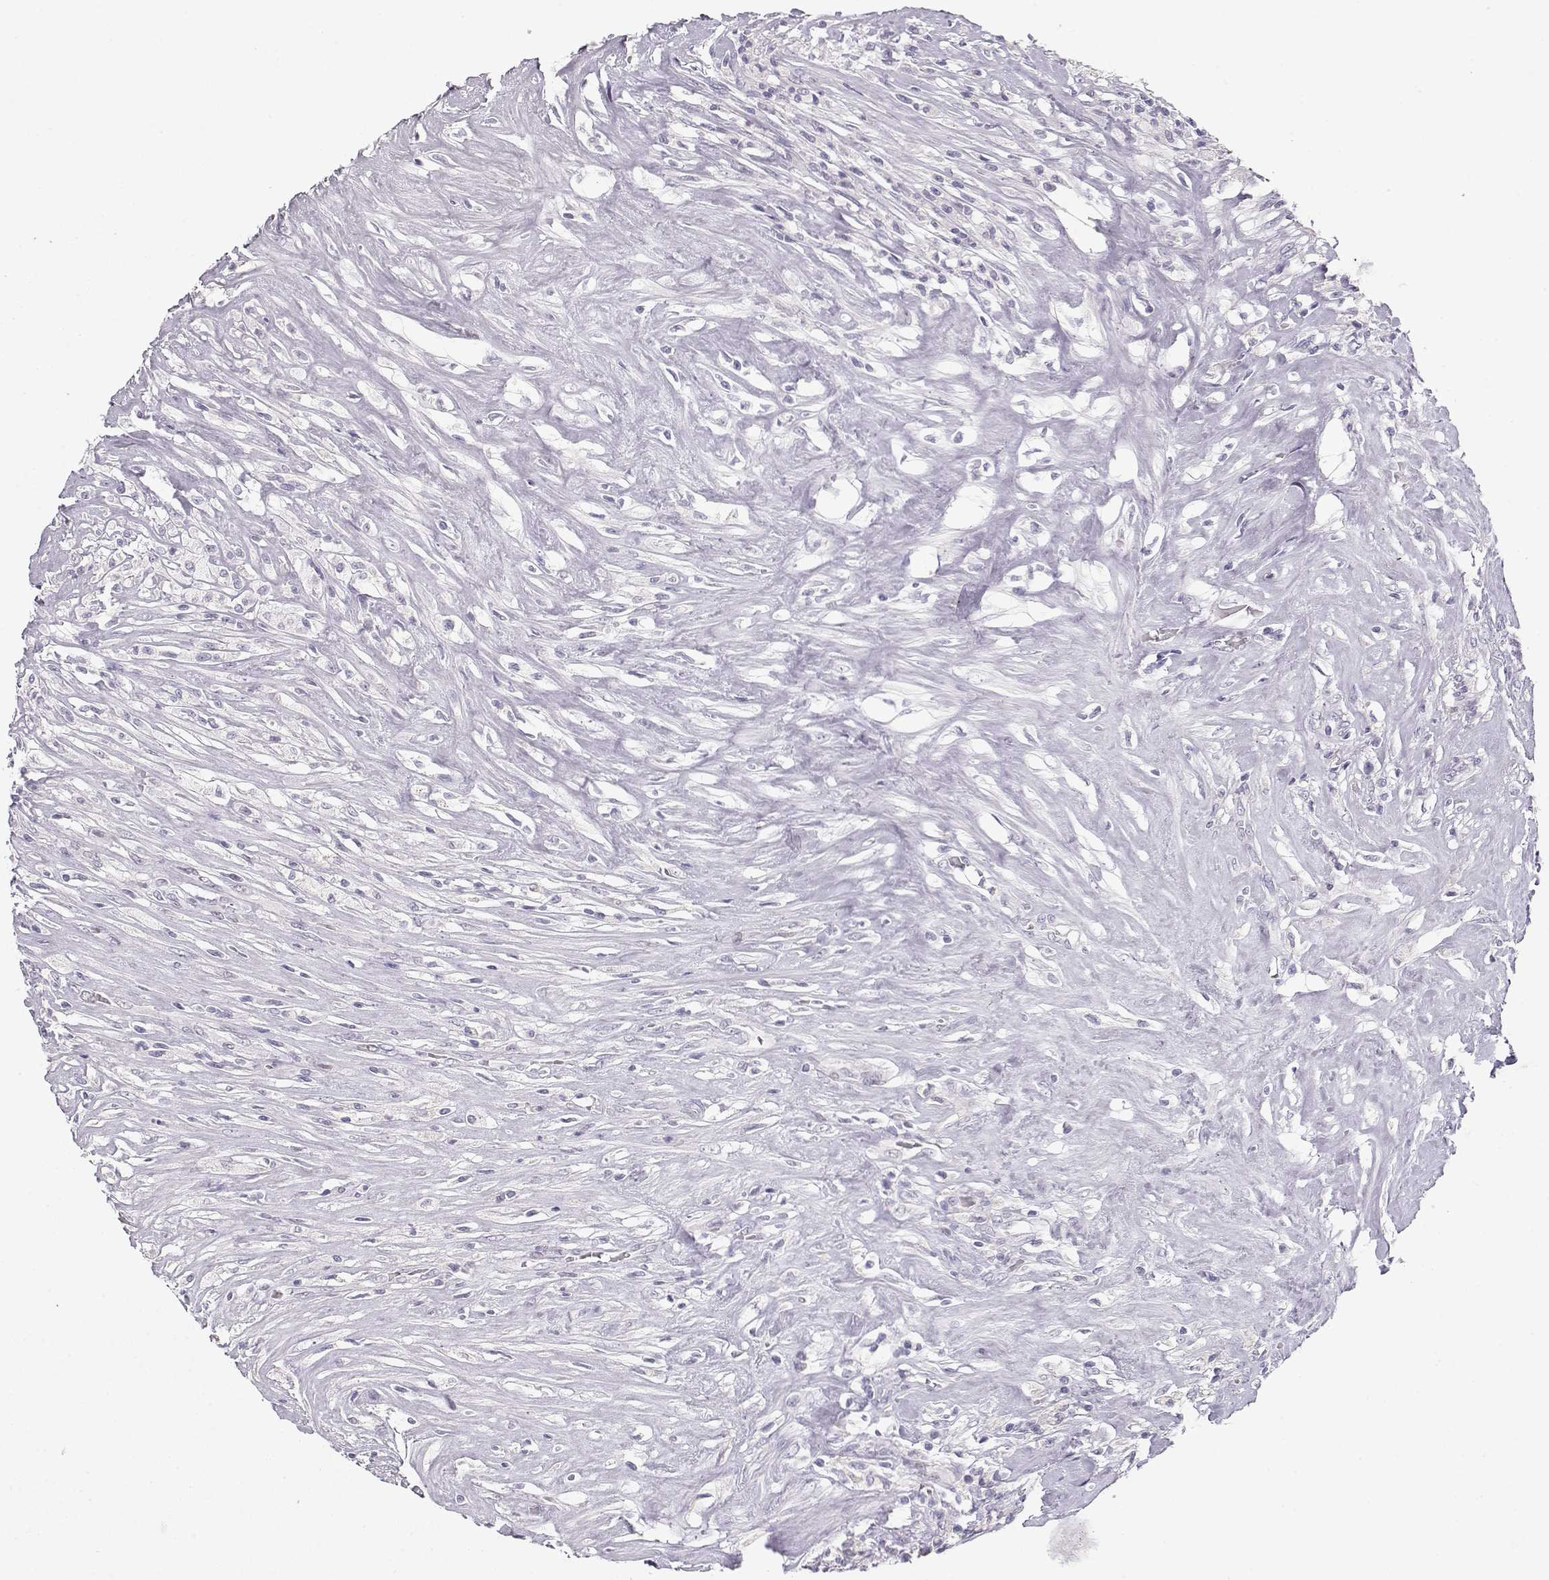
{"staining": {"intensity": "negative", "quantity": "none", "location": "none"}, "tissue": "testis cancer", "cell_type": "Tumor cells", "image_type": "cancer", "snomed": [{"axis": "morphology", "description": "Necrosis, NOS"}, {"axis": "morphology", "description": "Carcinoma, Embryonal, NOS"}, {"axis": "topography", "description": "Testis"}], "caption": "The micrograph displays no significant positivity in tumor cells of testis cancer.", "gene": "OPN5", "patient": {"sex": "male", "age": 19}}